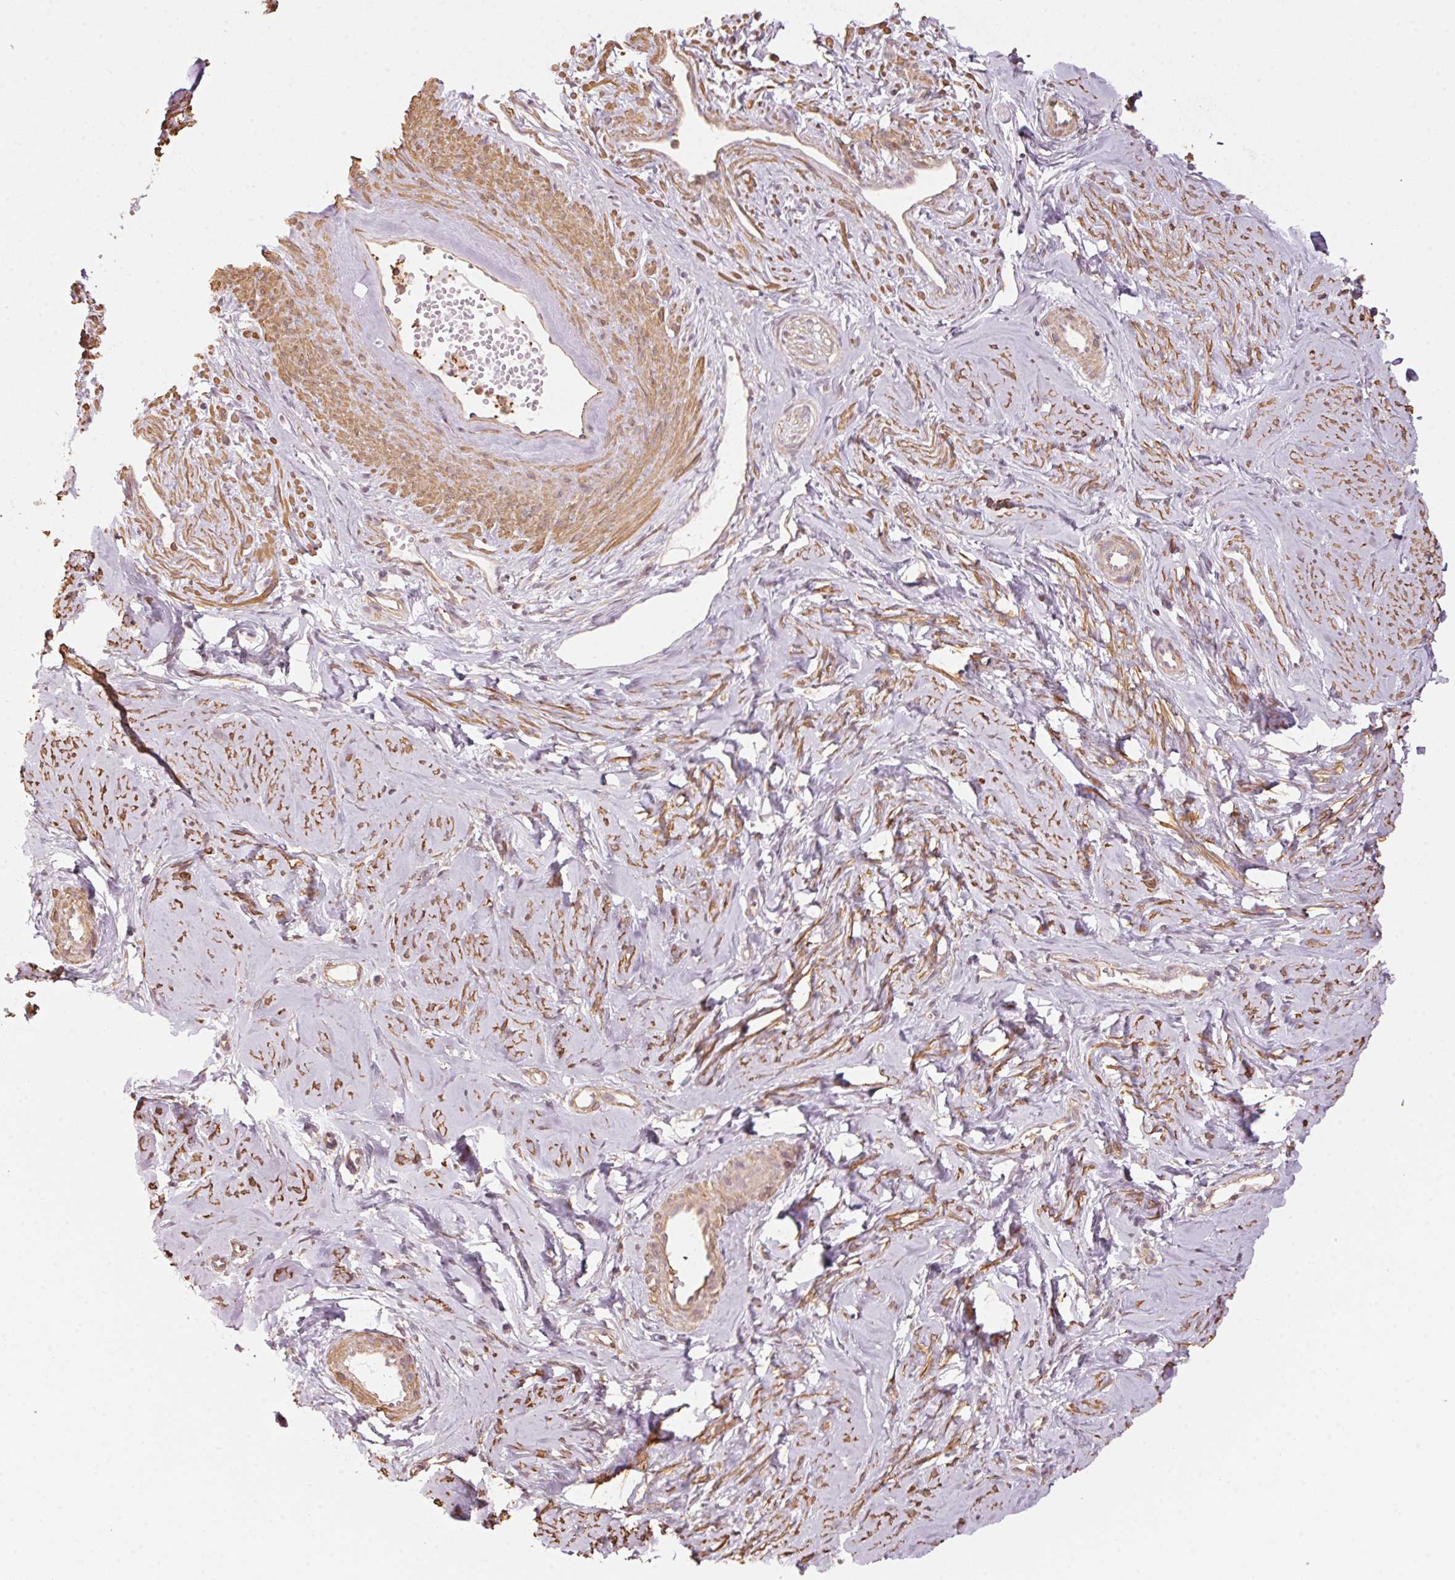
{"staining": {"intensity": "moderate", "quantity": ">75%", "location": "cytoplasmic/membranous"}, "tissue": "smooth muscle", "cell_type": "Smooth muscle cells", "image_type": "normal", "snomed": [{"axis": "morphology", "description": "Normal tissue, NOS"}, {"axis": "topography", "description": "Smooth muscle"}], "caption": "The photomicrograph shows a brown stain indicating the presence of a protein in the cytoplasmic/membranous of smooth muscle cells in smooth muscle. Ihc stains the protein of interest in brown and the nuclei are stained blue.", "gene": "QDPR", "patient": {"sex": "female", "age": 48}}